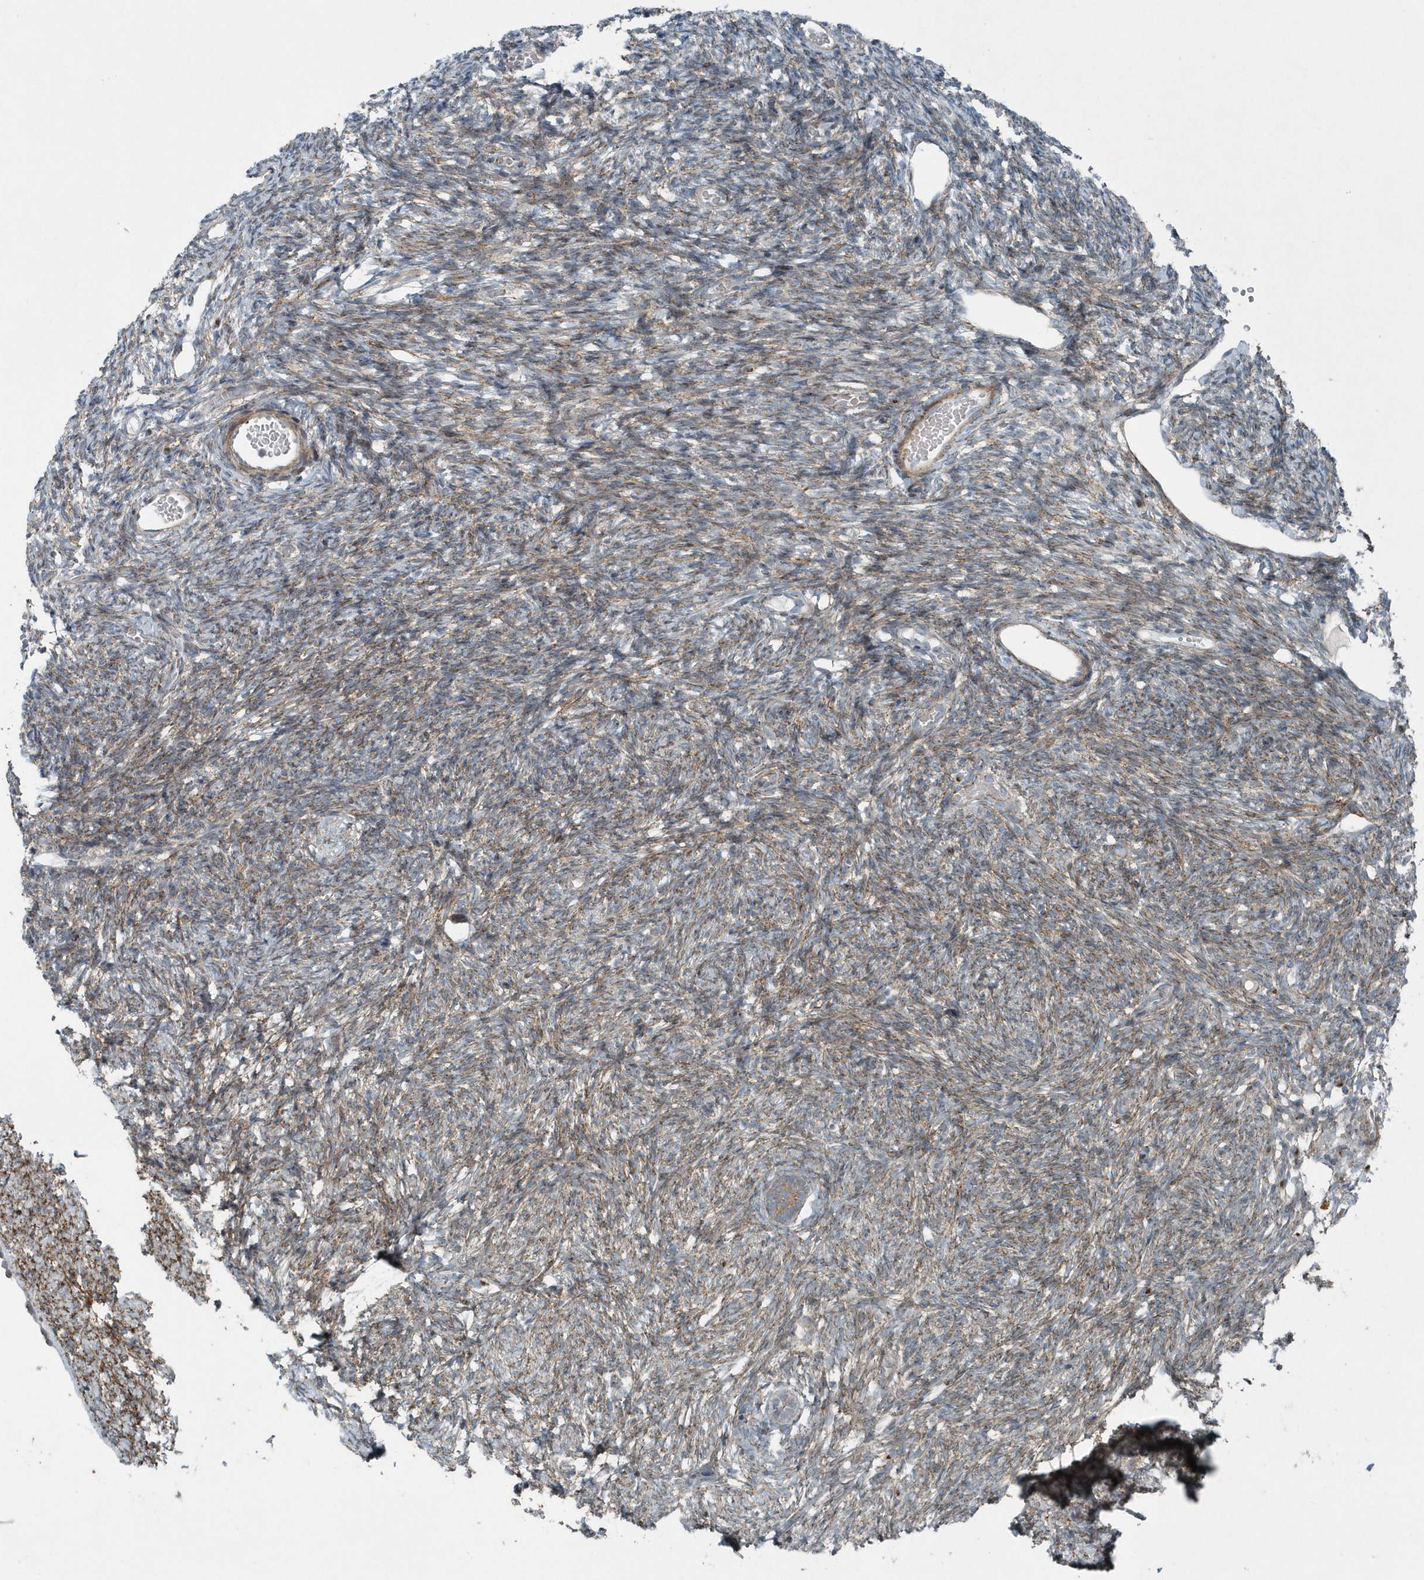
{"staining": {"intensity": "moderate", "quantity": ">75%", "location": "cytoplasmic/membranous"}, "tissue": "ovary", "cell_type": "Follicle cells", "image_type": "normal", "snomed": [{"axis": "morphology", "description": "Normal tissue, NOS"}, {"axis": "topography", "description": "Ovary"}], "caption": "Immunohistochemistry (IHC) of unremarkable ovary exhibits medium levels of moderate cytoplasmic/membranous staining in approximately >75% of follicle cells. Nuclei are stained in blue.", "gene": "GCC2", "patient": {"sex": "female", "age": 35}}